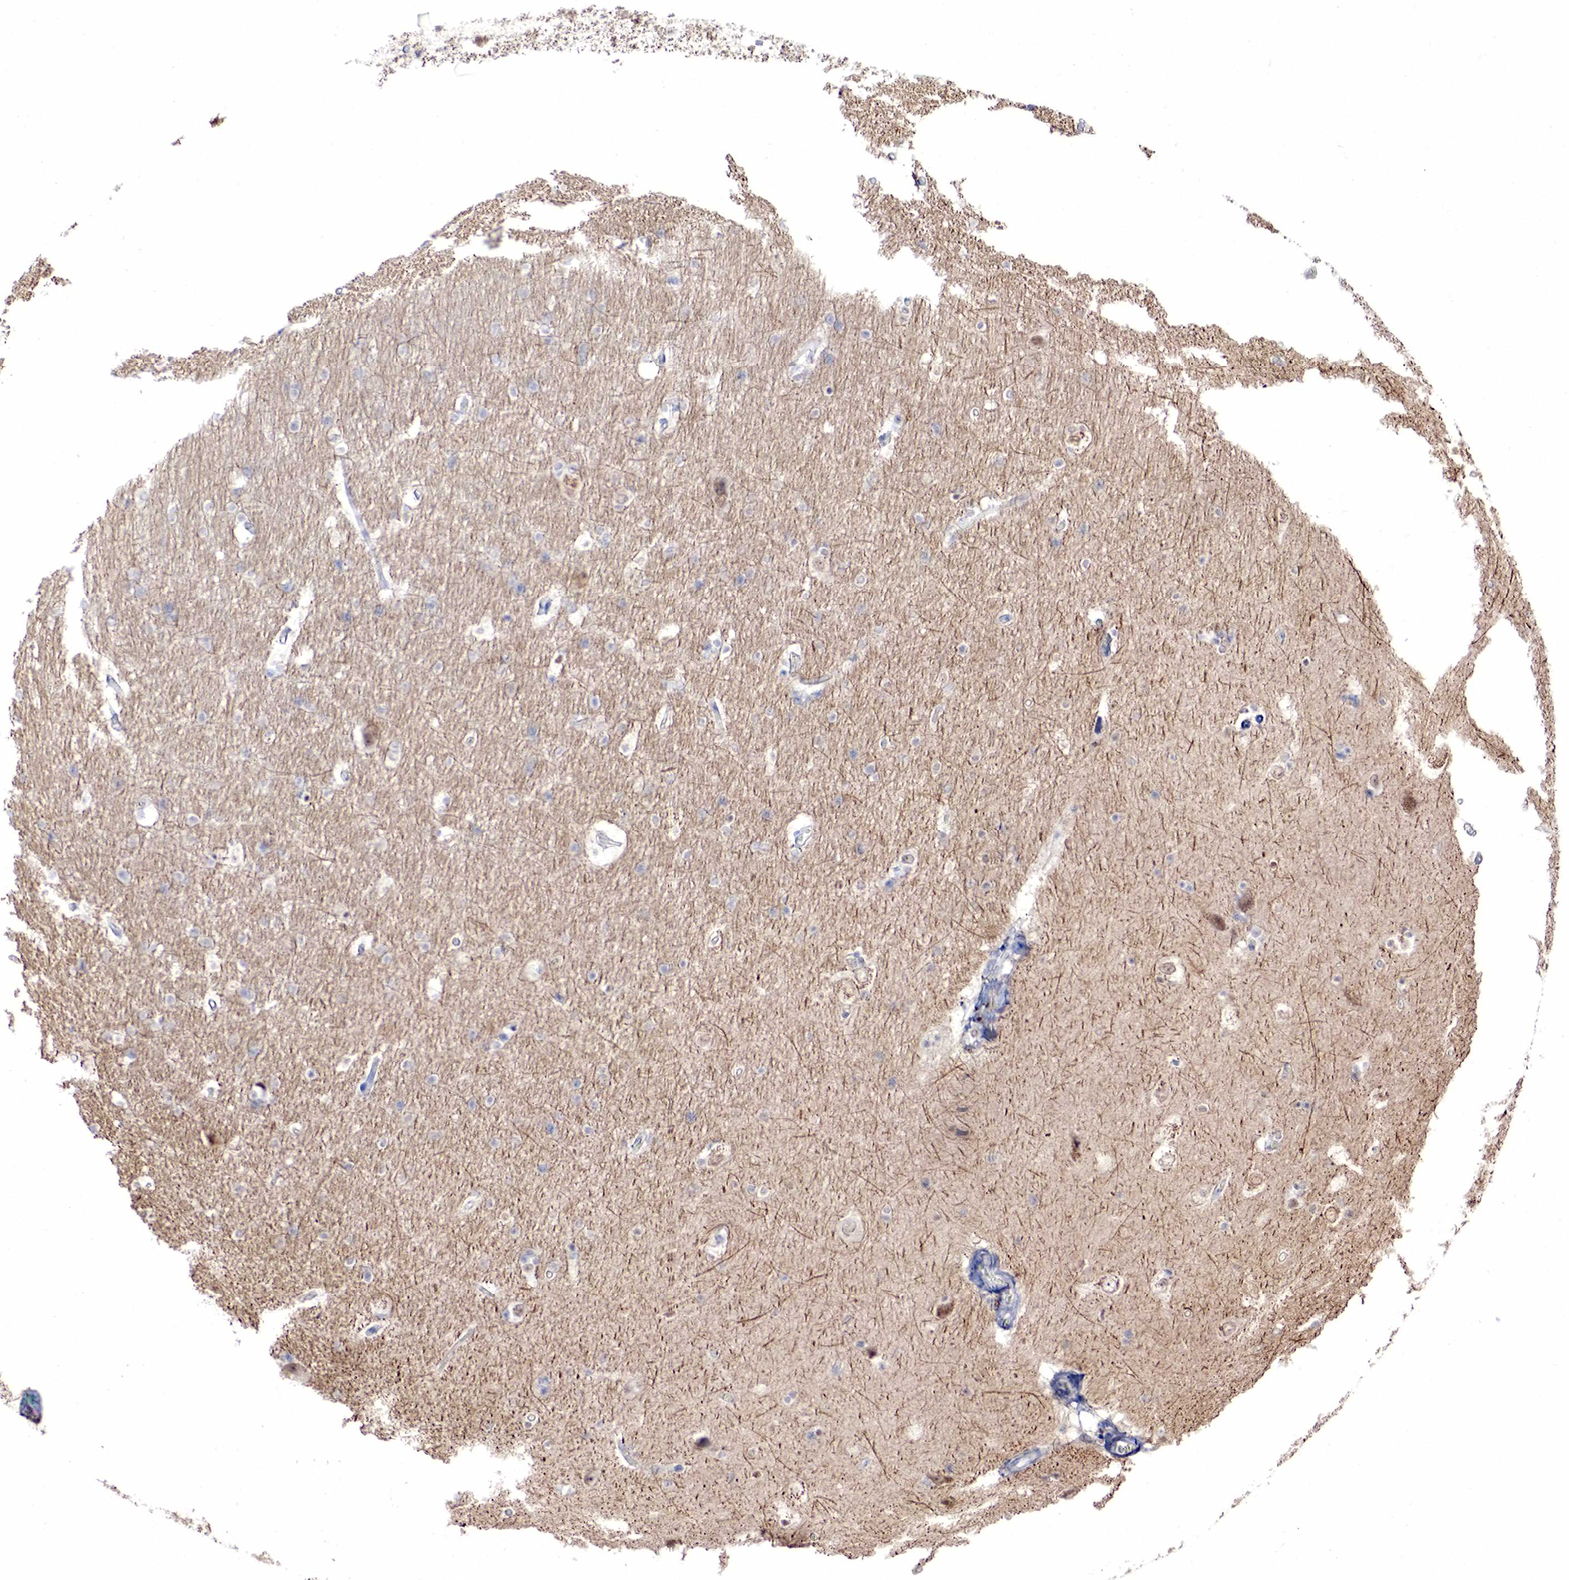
{"staining": {"intensity": "weak", "quantity": "<25%", "location": "nuclear"}, "tissue": "hippocampus", "cell_type": "Glial cells", "image_type": "normal", "snomed": [{"axis": "morphology", "description": "Normal tissue, NOS"}, {"axis": "topography", "description": "Hippocampus"}], "caption": "Hippocampus was stained to show a protein in brown. There is no significant positivity in glial cells. The staining is performed using DAB (3,3'-diaminobenzidine) brown chromogen with nuclei counter-stained in using hematoxylin.", "gene": "PGR", "patient": {"sex": "female", "age": 19}}